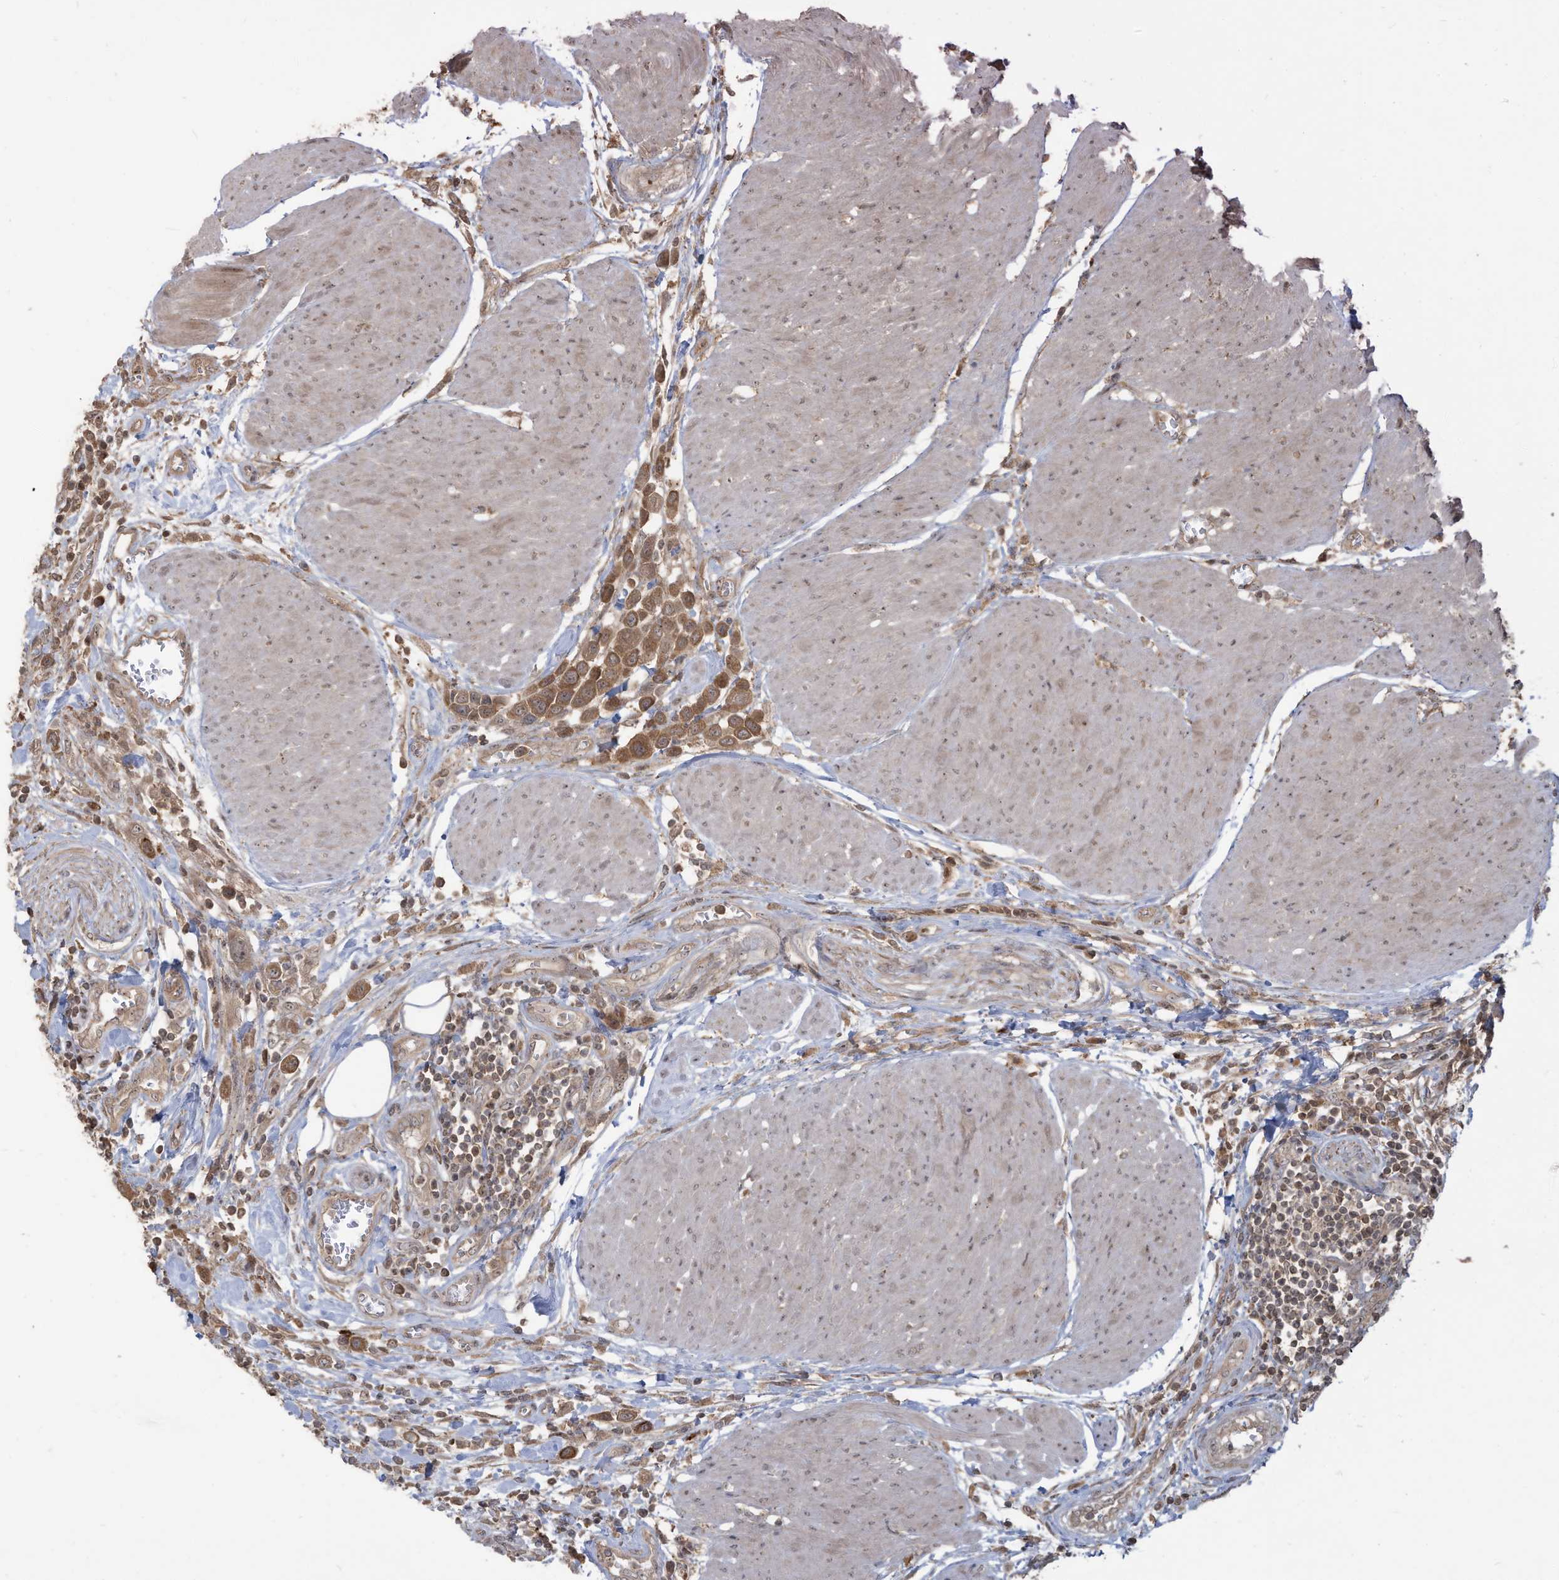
{"staining": {"intensity": "moderate", "quantity": ">75%", "location": "cytoplasmic/membranous"}, "tissue": "urothelial cancer", "cell_type": "Tumor cells", "image_type": "cancer", "snomed": [{"axis": "morphology", "description": "Urothelial carcinoma, High grade"}, {"axis": "topography", "description": "Urinary bladder"}], "caption": "This is an image of IHC staining of urothelial cancer, which shows moderate expression in the cytoplasmic/membranous of tumor cells.", "gene": "CARF", "patient": {"sex": "male", "age": 50}}